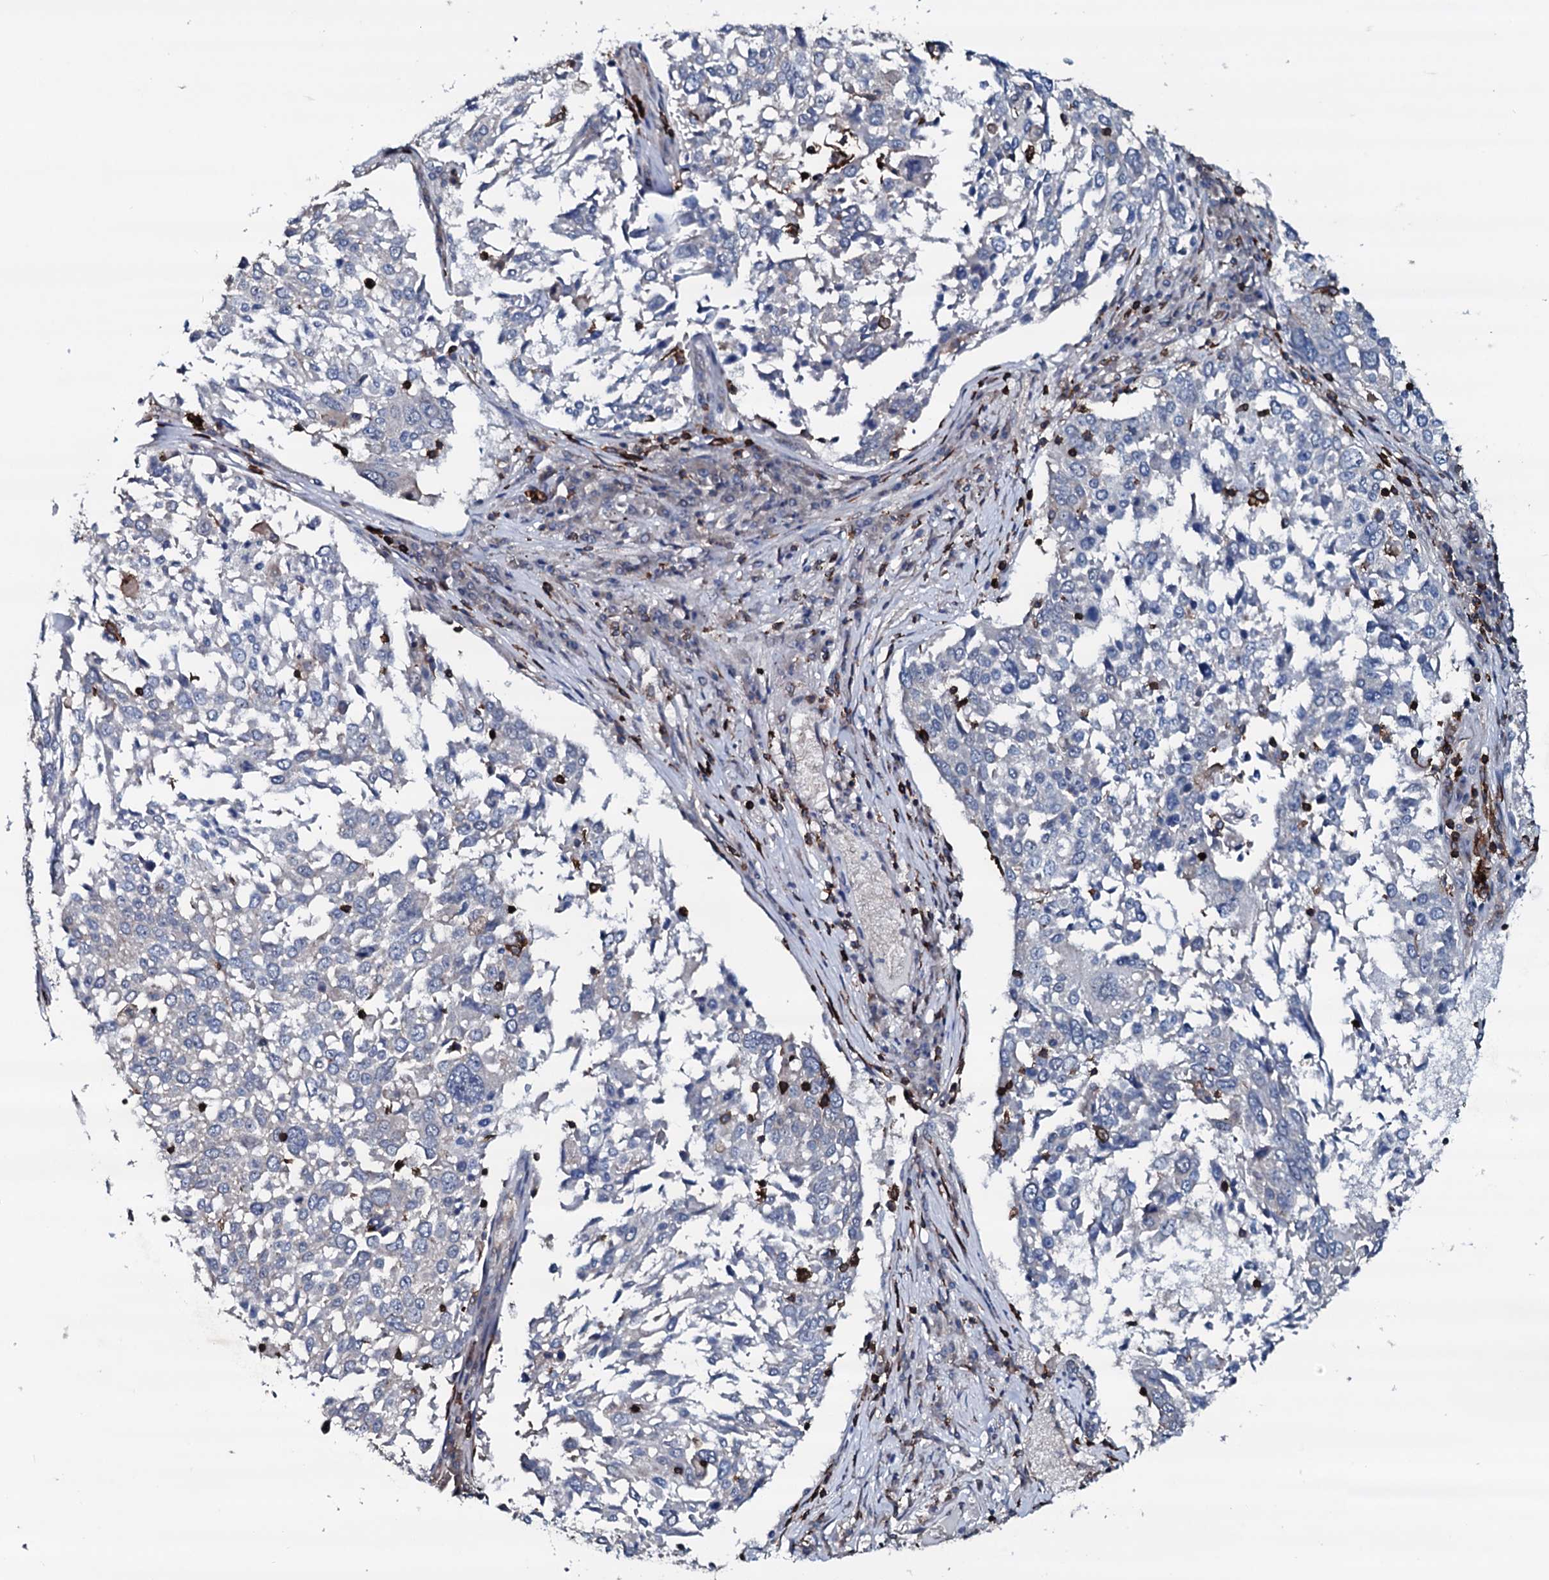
{"staining": {"intensity": "negative", "quantity": "none", "location": "none"}, "tissue": "lung cancer", "cell_type": "Tumor cells", "image_type": "cancer", "snomed": [{"axis": "morphology", "description": "Squamous cell carcinoma, NOS"}, {"axis": "topography", "description": "Lung"}], "caption": "A high-resolution micrograph shows immunohistochemistry (IHC) staining of lung cancer, which displays no significant positivity in tumor cells.", "gene": "OGFOD2", "patient": {"sex": "male", "age": 65}}